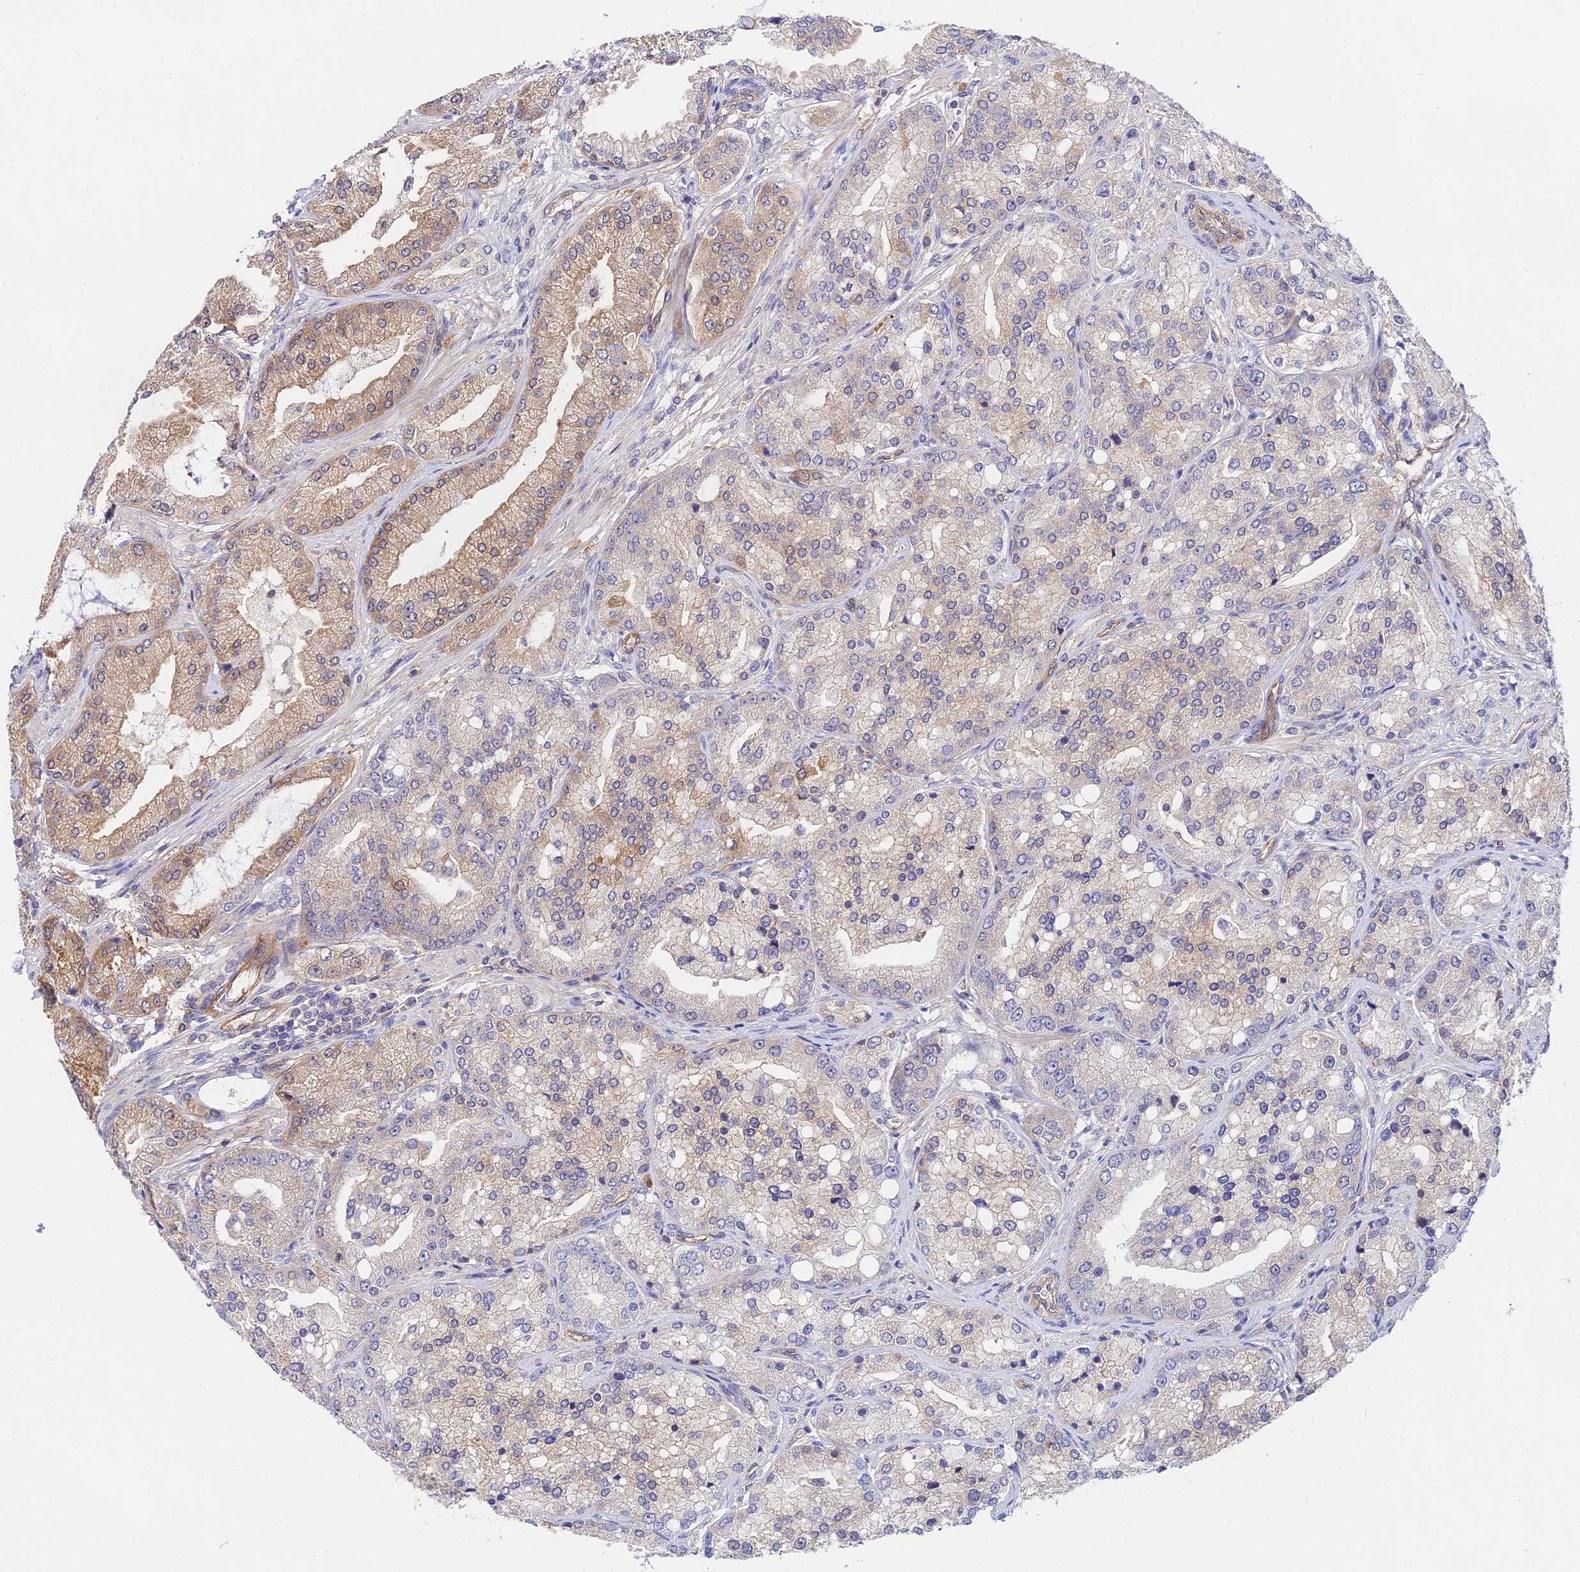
{"staining": {"intensity": "moderate", "quantity": "25%-75%", "location": "cytoplasmic/membranous"}, "tissue": "prostate cancer", "cell_type": "Tumor cells", "image_type": "cancer", "snomed": [{"axis": "morphology", "description": "Adenocarcinoma, High grade"}, {"axis": "topography", "description": "Prostate"}], "caption": "Immunohistochemistry (IHC) (DAB) staining of prostate cancer (adenocarcinoma (high-grade)) shows moderate cytoplasmic/membranous protein positivity in about 25%-75% of tumor cells.", "gene": "PPP2R2C", "patient": {"sex": "male", "age": 71}}